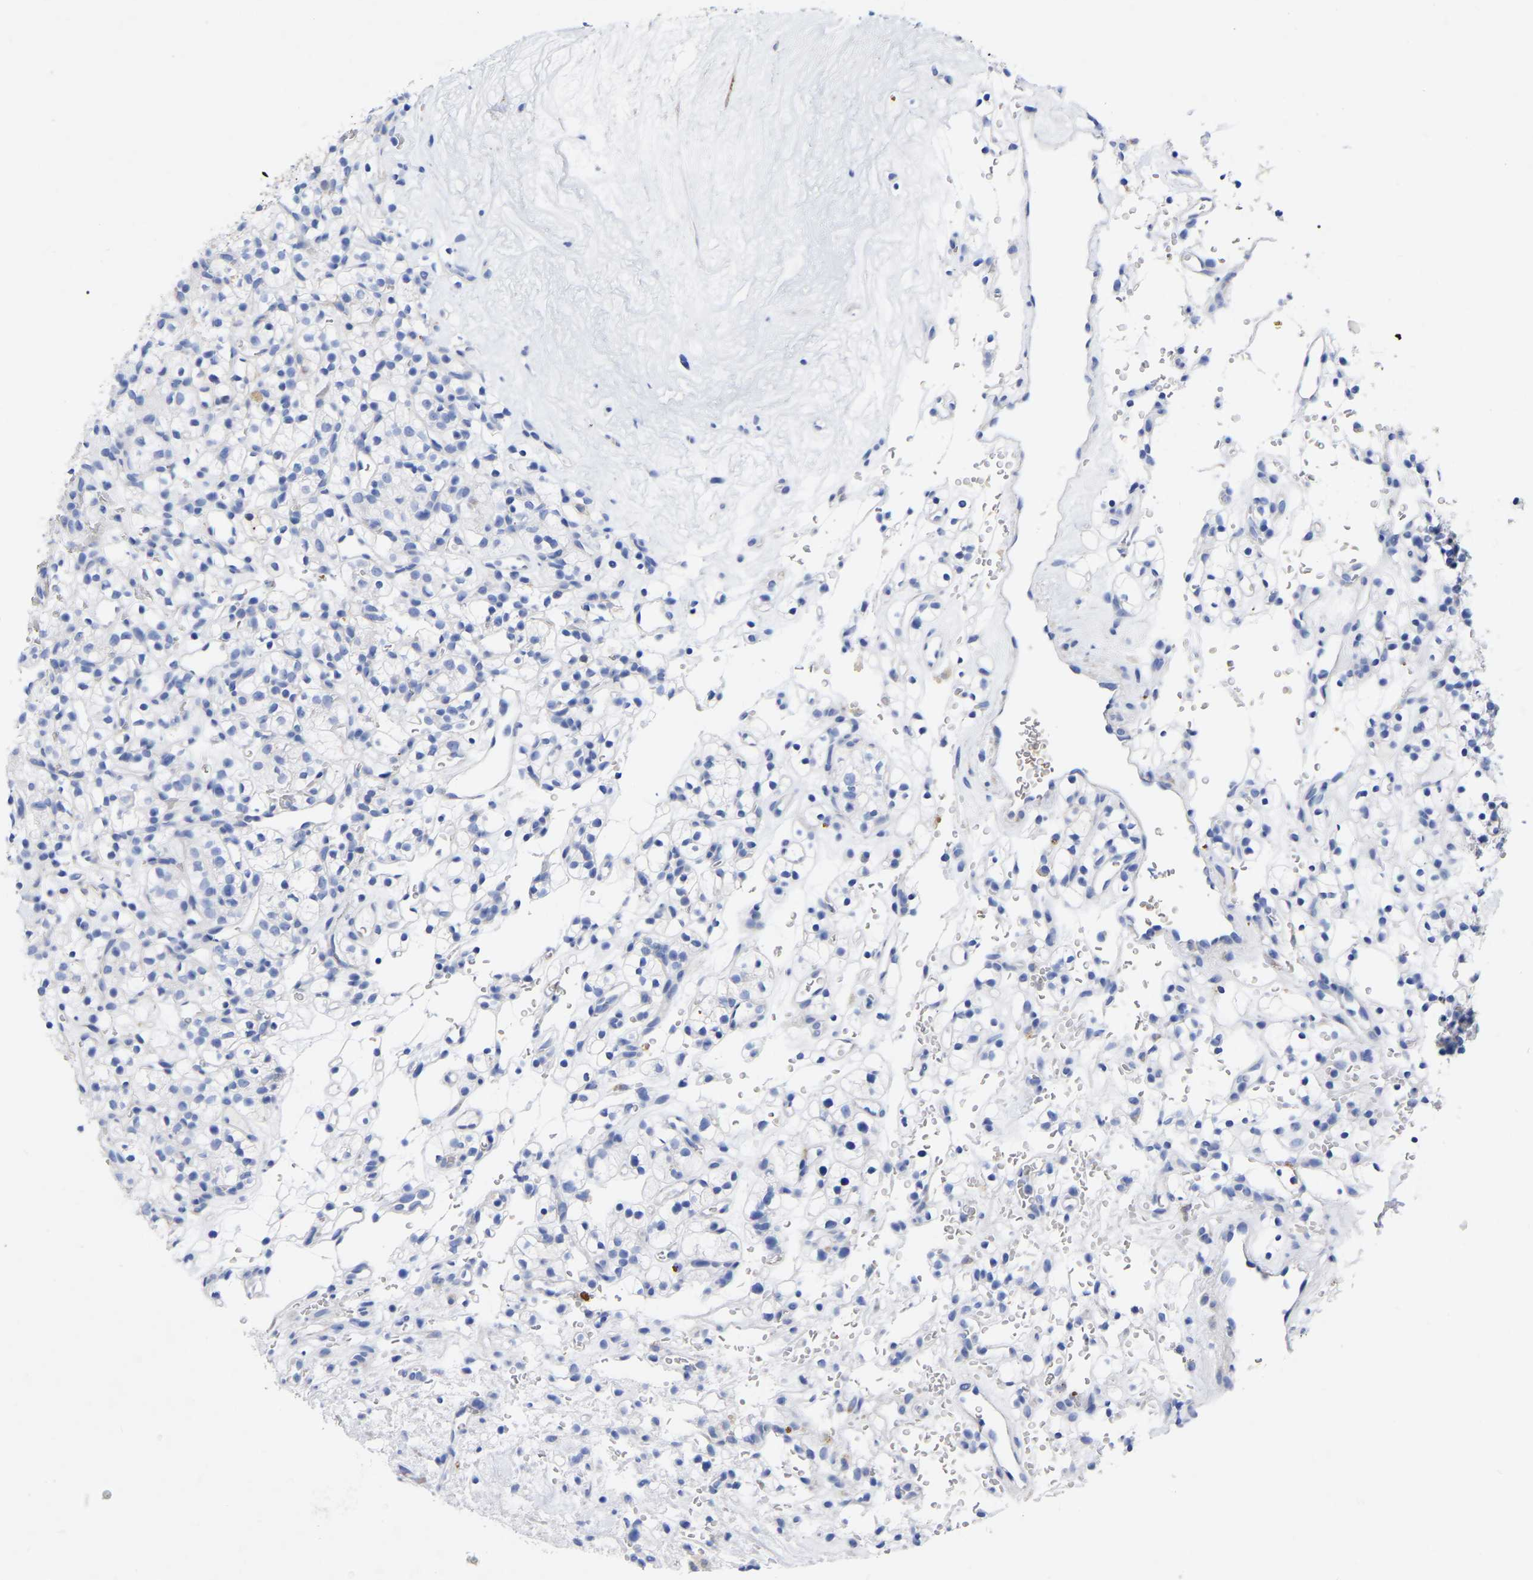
{"staining": {"intensity": "negative", "quantity": "none", "location": "none"}, "tissue": "renal cancer", "cell_type": "Tumor cells", "image_type": "cancer", "snomed": [{"axis": "morphology", "description": "Adenocarcinoma, NOS"}, {"axis": "topography", "description": "Kidney"}], "caption": "IHC micrograph of neoplastic tissue: human renal adenocarcinoma stained with DAB demonstrates no significant protein staining in tumor cells. The staining is performed using DAB brown chromogen with nuclei counter-stained in using hematoxylin.", "gene": "GDF3", "patient": {"sex": "female", "age": 57}}